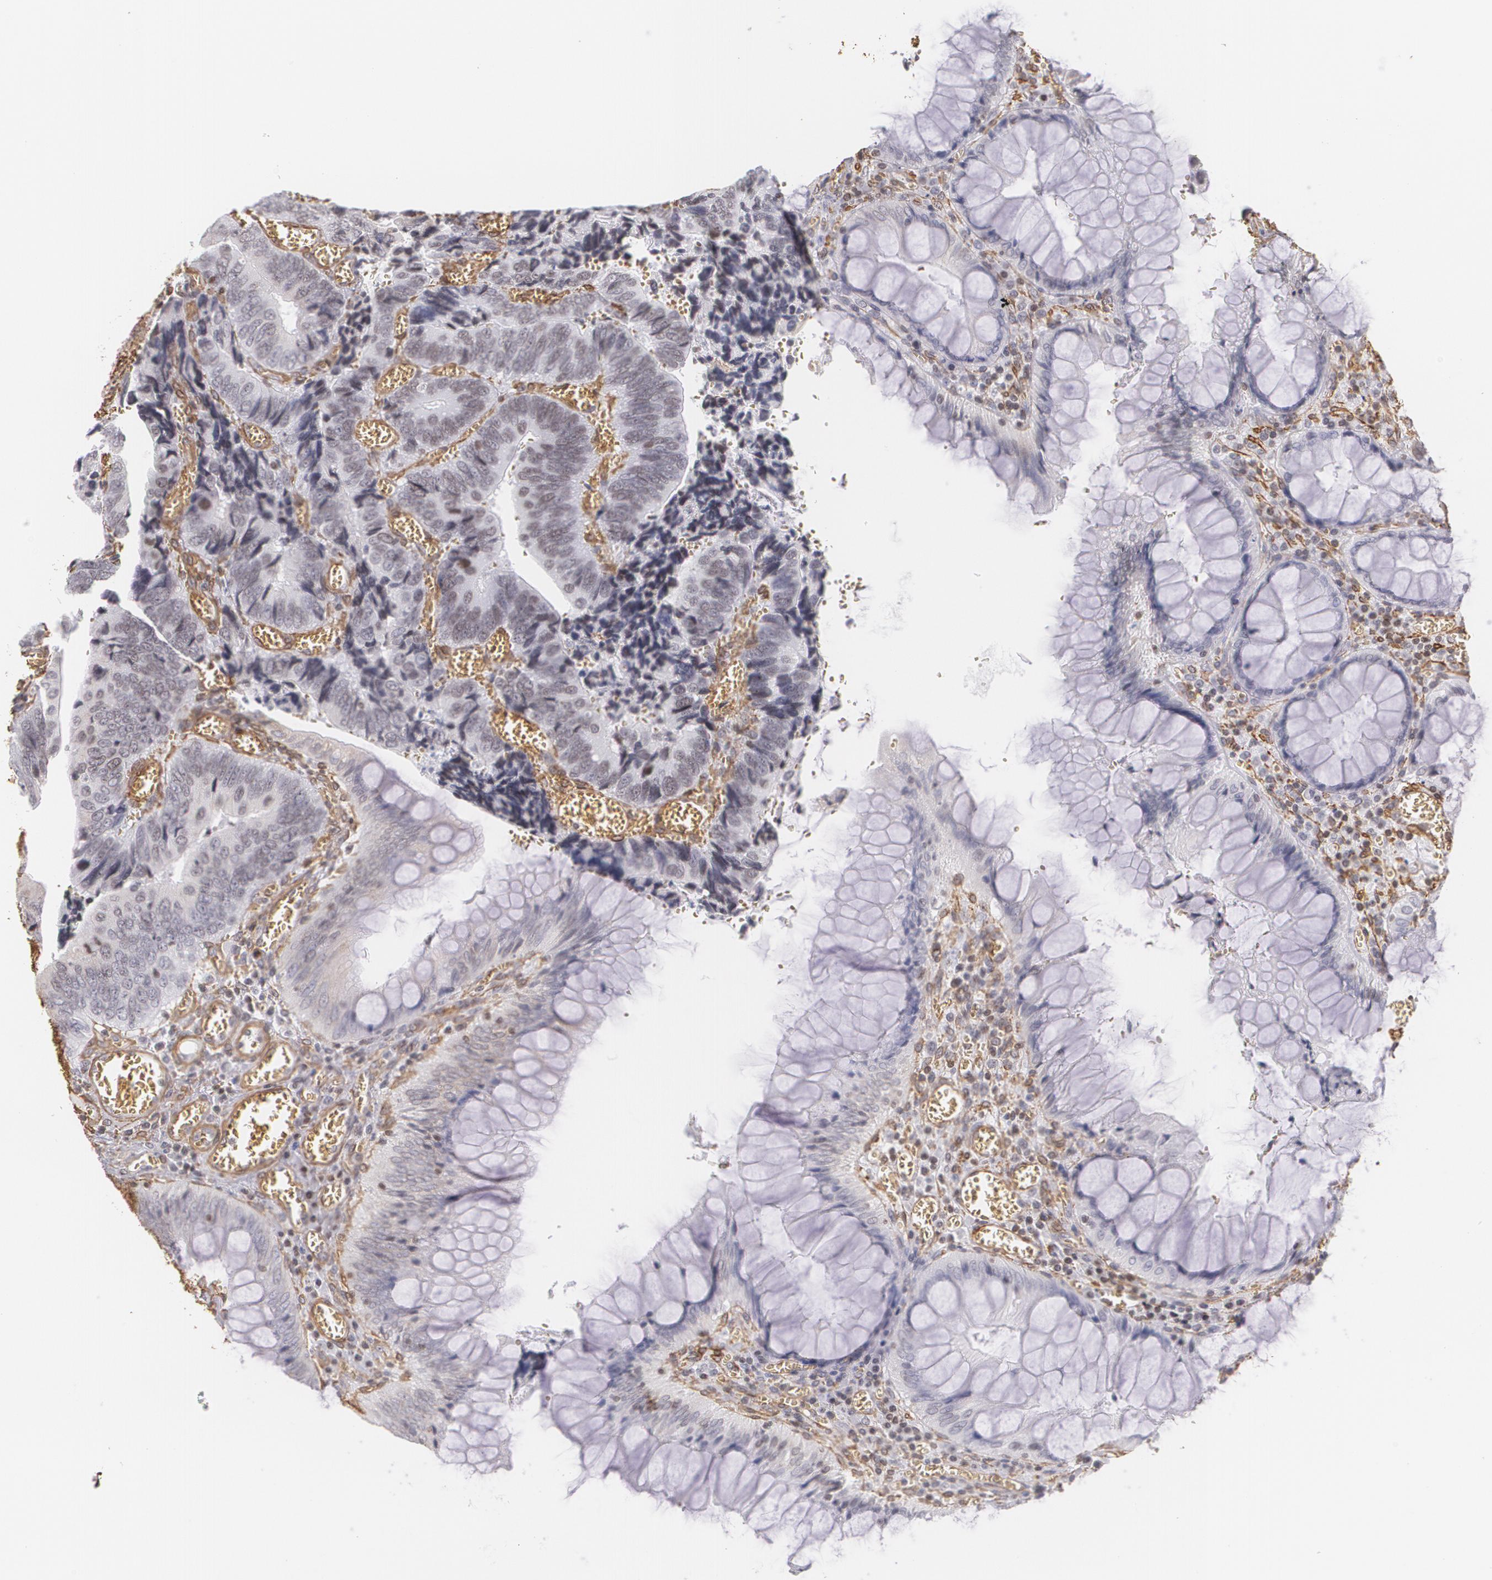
{"staining": {"intensity": "negative", "quantity": "none", "location": "none"}, "tissue": "colorectal cancer", "cell_type": "Tumor cells", "image_type": "cancer", "snomed": [{"axis": "morphology", "description": "Adenocarcinoma, NOS"}, {"axis": "topography", "description": "Colon"}], "caption": "IHC micrograph of human colorectal cancer stained for a protein (brown), which shows no staining in tumor cells. (DAB (3,3'-diaminobenzidine) immunohistochemistry with hematoxylin counter stain).", "gene": "VAMP1", "patient": {"sex": "male", "age": 72}}